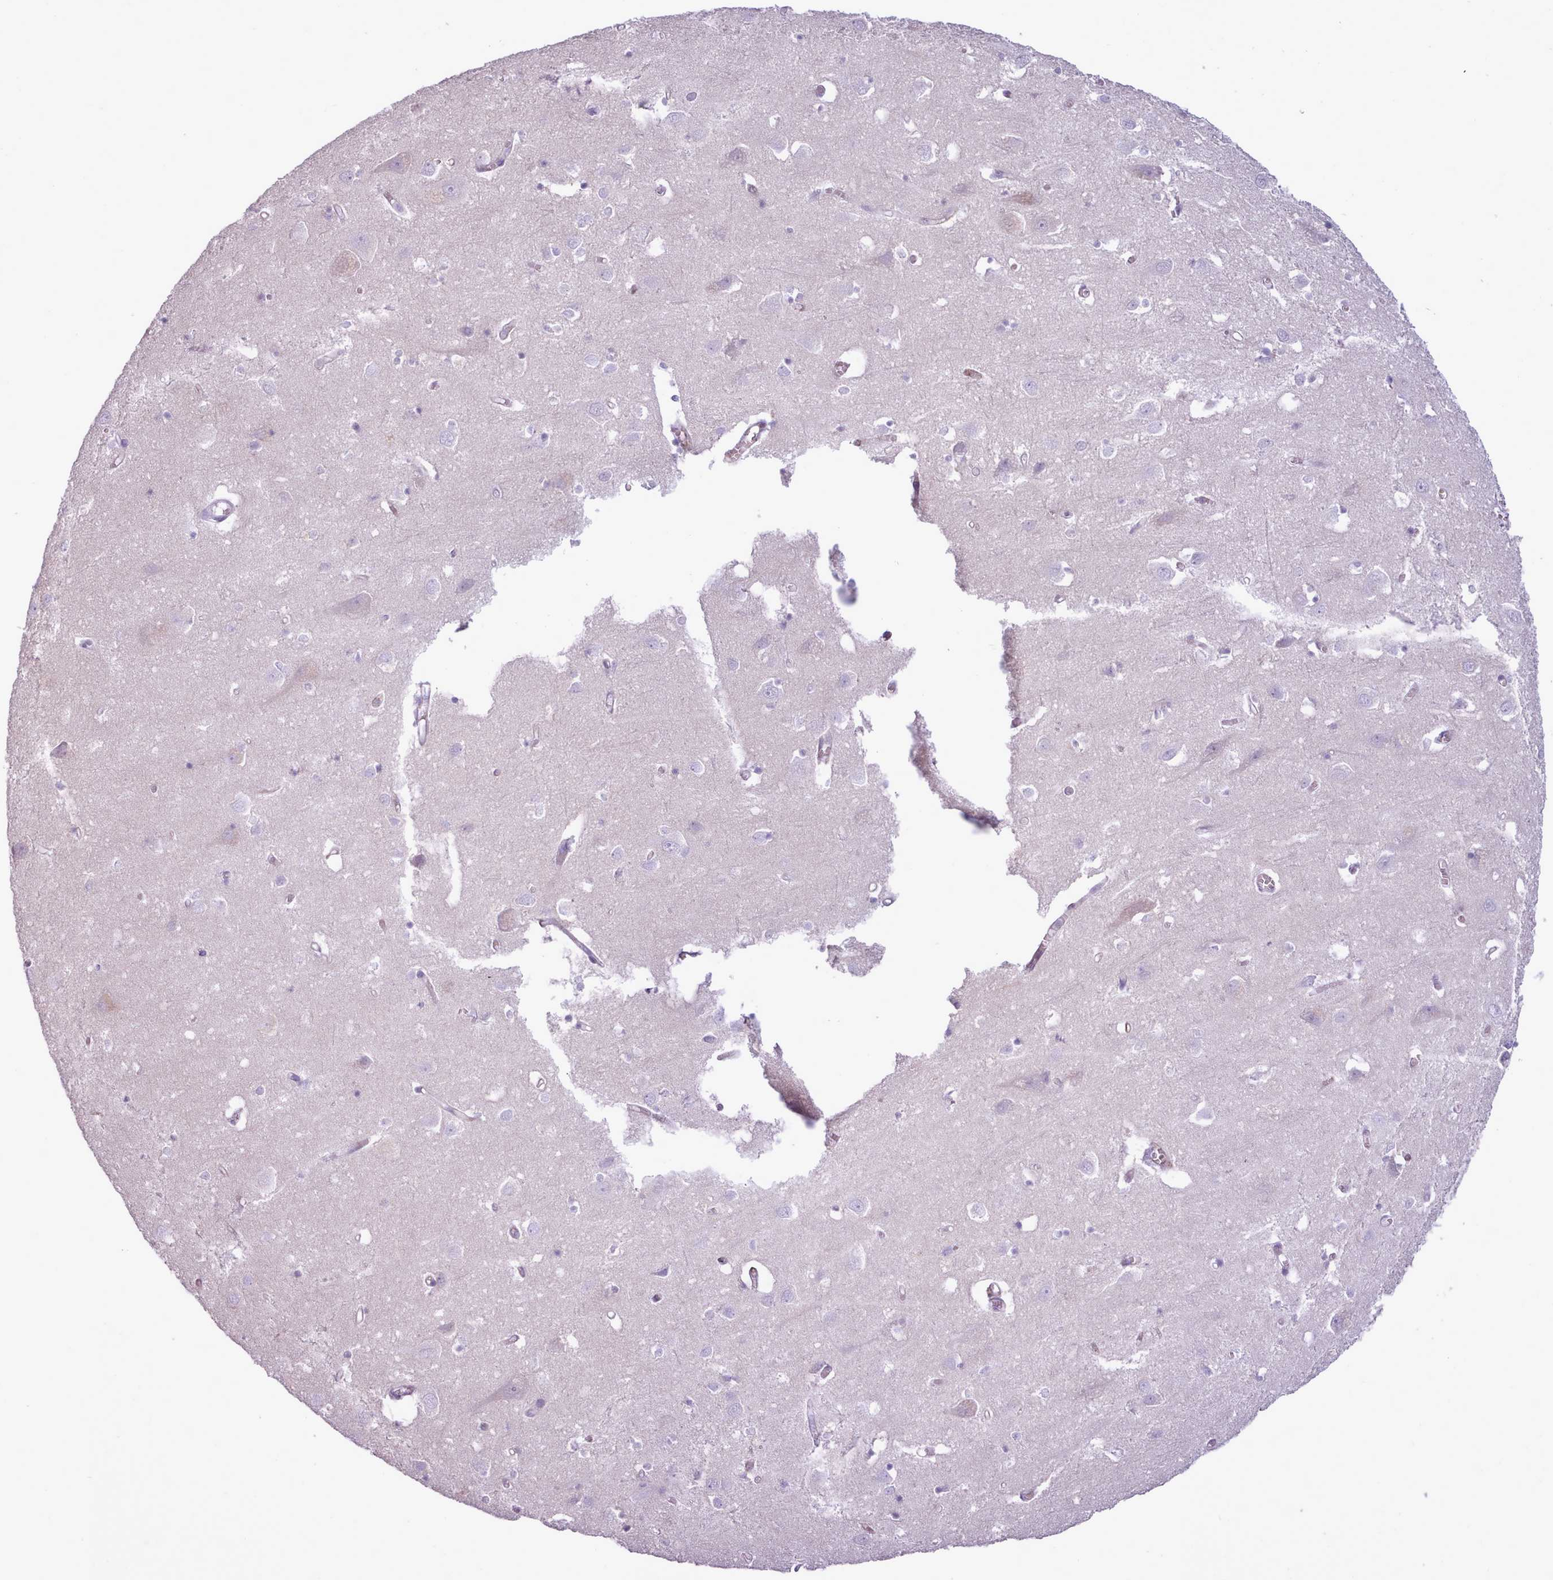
{"staining": {"intensity": "negative", "quantity": "none", "location": "none"}, "tissue": "cerebral cortex", "cell_type": "Endothelial cells", "image_type": "normal", "snomed": [{"axis": "morphology", "description": "Normal tissue, NOS"}, {"axis": "topography", "description": "Cerebral cortex"}], "caption": "High power microscopy histopathology image of an immunohistochemistry micrograph of normal cerebral cortex, revealing no significant staining in endothelial cells.", "gene": "ATRAID", "patient": {"sex": "male", "age": 70}}